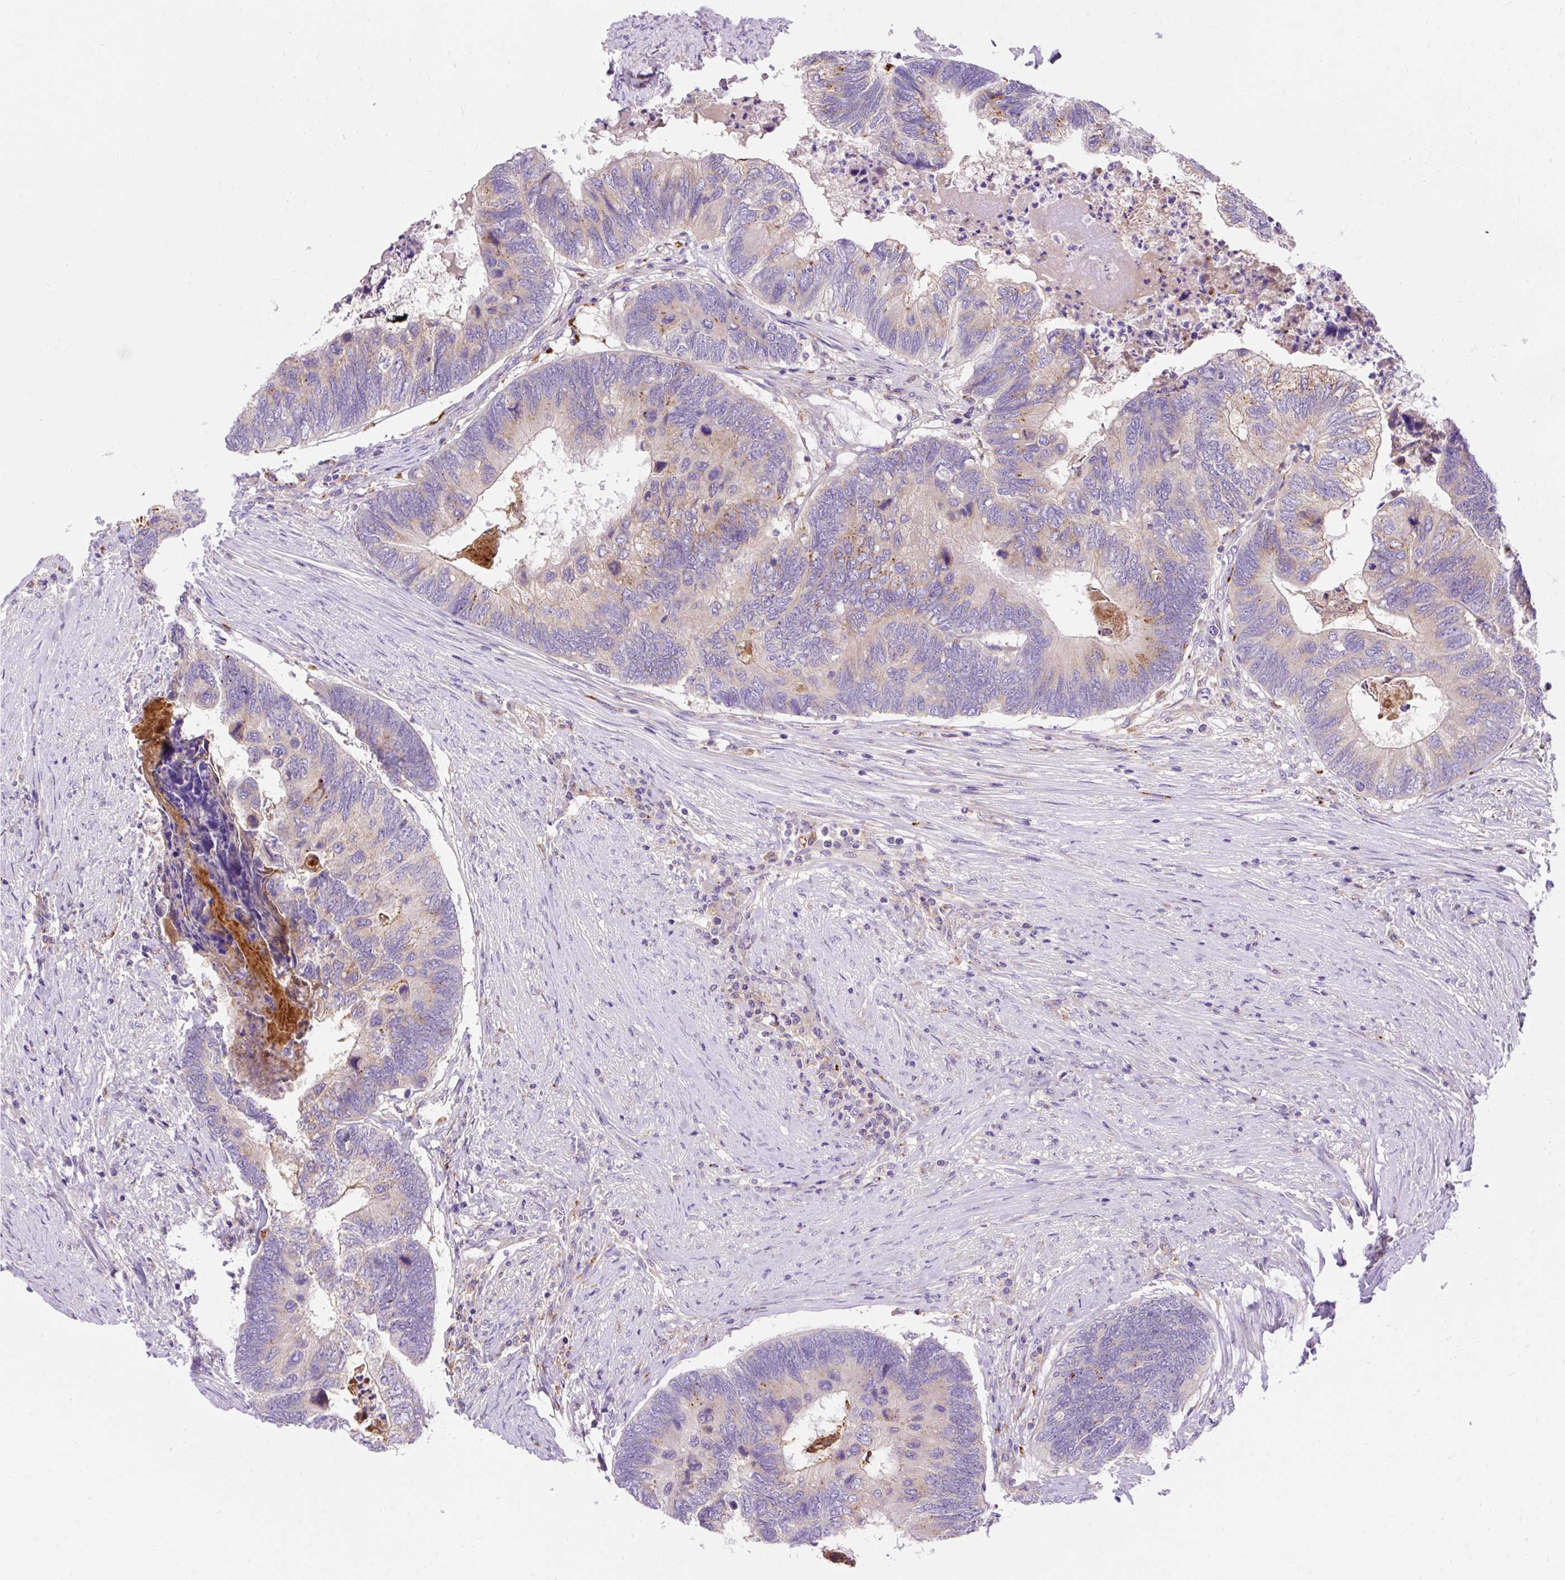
{"staining": {"intensity": "moderate", "quantity": "<25%", "location": "cytoplasmic/membranous"}, "tissue": "colorectal cancer", "cell_type": "Tumor cells", "image_type": "cancer", "snomed": [{"axis": "morphology", "description": "Adenocarcinoma, NOS"}, {"axis": "topography", "description": "Colon"}], "caption": "Protein expression analysis of colorectal cancer reveals moderate cytoplasmic/membranous positivity in about <25% of tumor cells.", "gene": "OR4K15", "patient": {"sex": "female", "age": 67}}